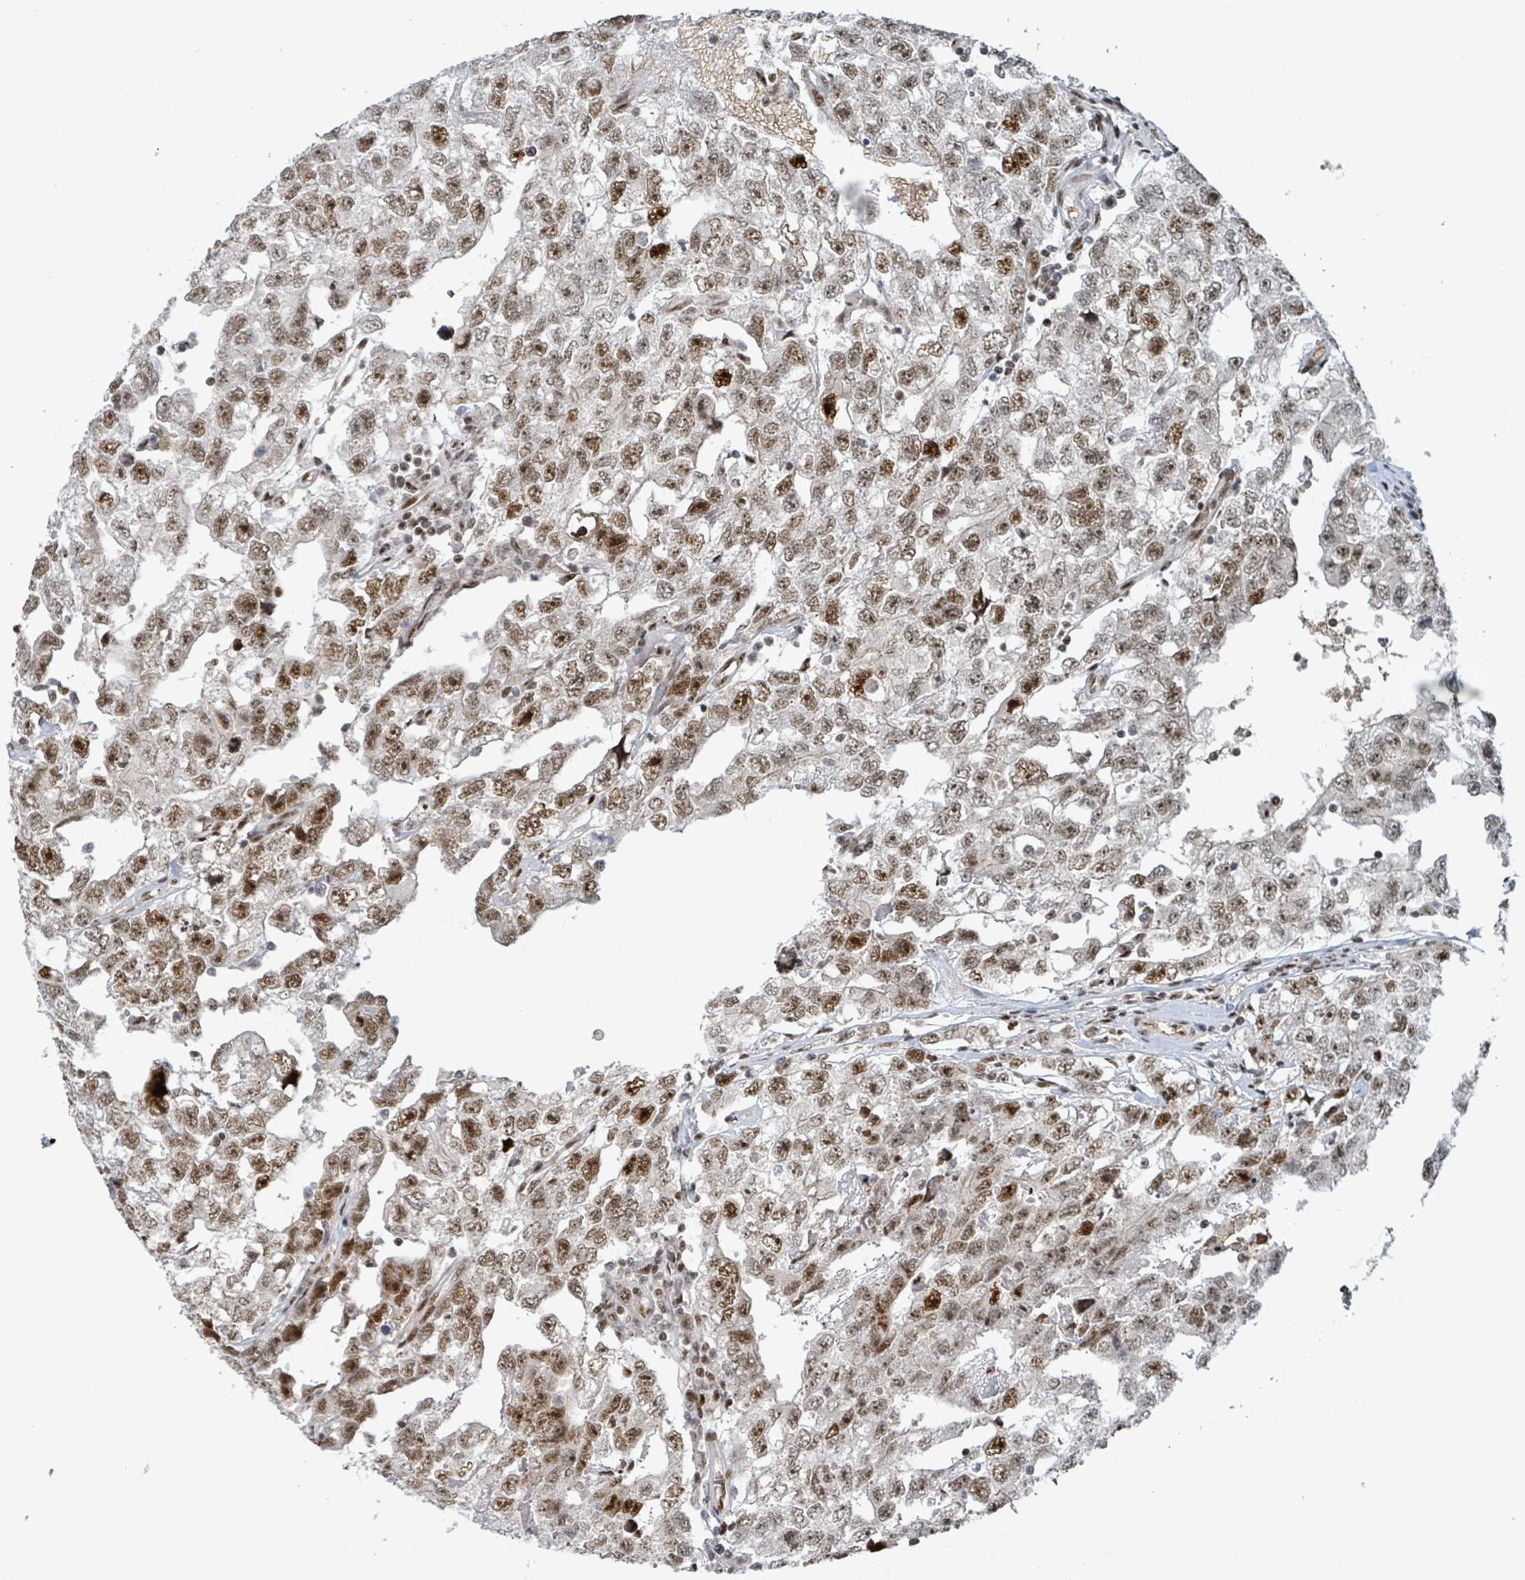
{"staining": {"intensity": "moderate", "quantity": ">75%", "location": "nuclear"}, "tissue": "testis cancer", "cell_type": "Tumor cells", "image_type": "cancer", "snomed": [{"axis": "morphology", "description": "Carcinoma, Embryonal, NOS"}, {"axis": "topography", "description": "Testis"}], "caption": "Testis cancer stained for a protein (brown) demonstrates moderate nuclear positive expression in approximately >75% of tumor cells.", "gene": "KLF3", "patient": {"sex": "male", "age": 22}}